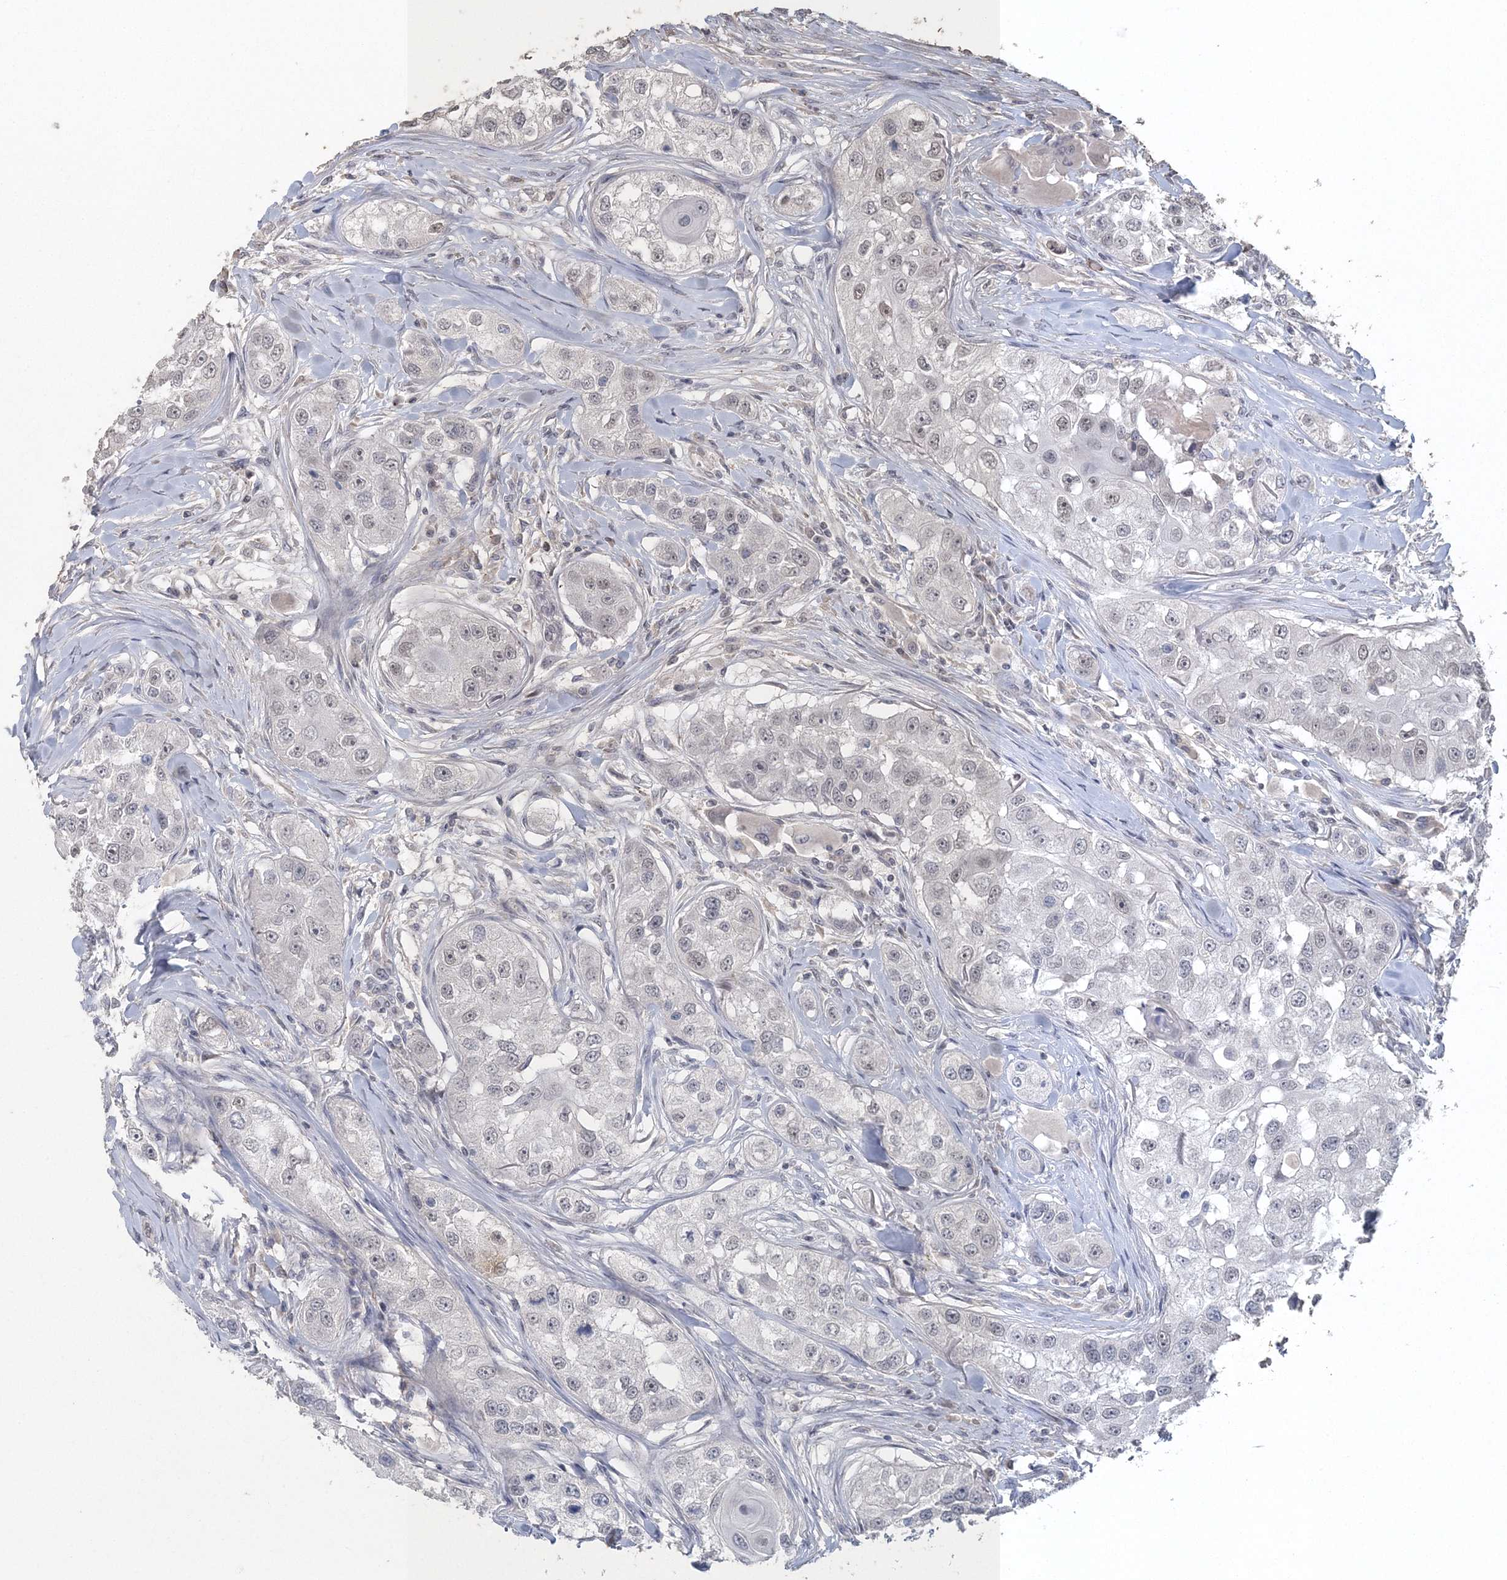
{"staining": {"intensity": "weak", "quantity": "<25%", "location": "nuclear"}, "tissue": "head and neck cancer", "cell_type": "Tumor cells", "image_type": "cancer", "snomed": [{"axis": "morphology", "description": "Normal tissue, NOS"}, {"axis": "morphology", "description": "Squamous cell carcinoma, NOS"}, {"axis": "topography", "description": "Skeletal muscle"}, {"axis": "topography", "description": "Head-Neck"}], "caption": "Tumor cells are negative for brown protein staining in head and neck cancer.", "gene": "UIMC1", "patient": {"sex": "male", "age": 51}}